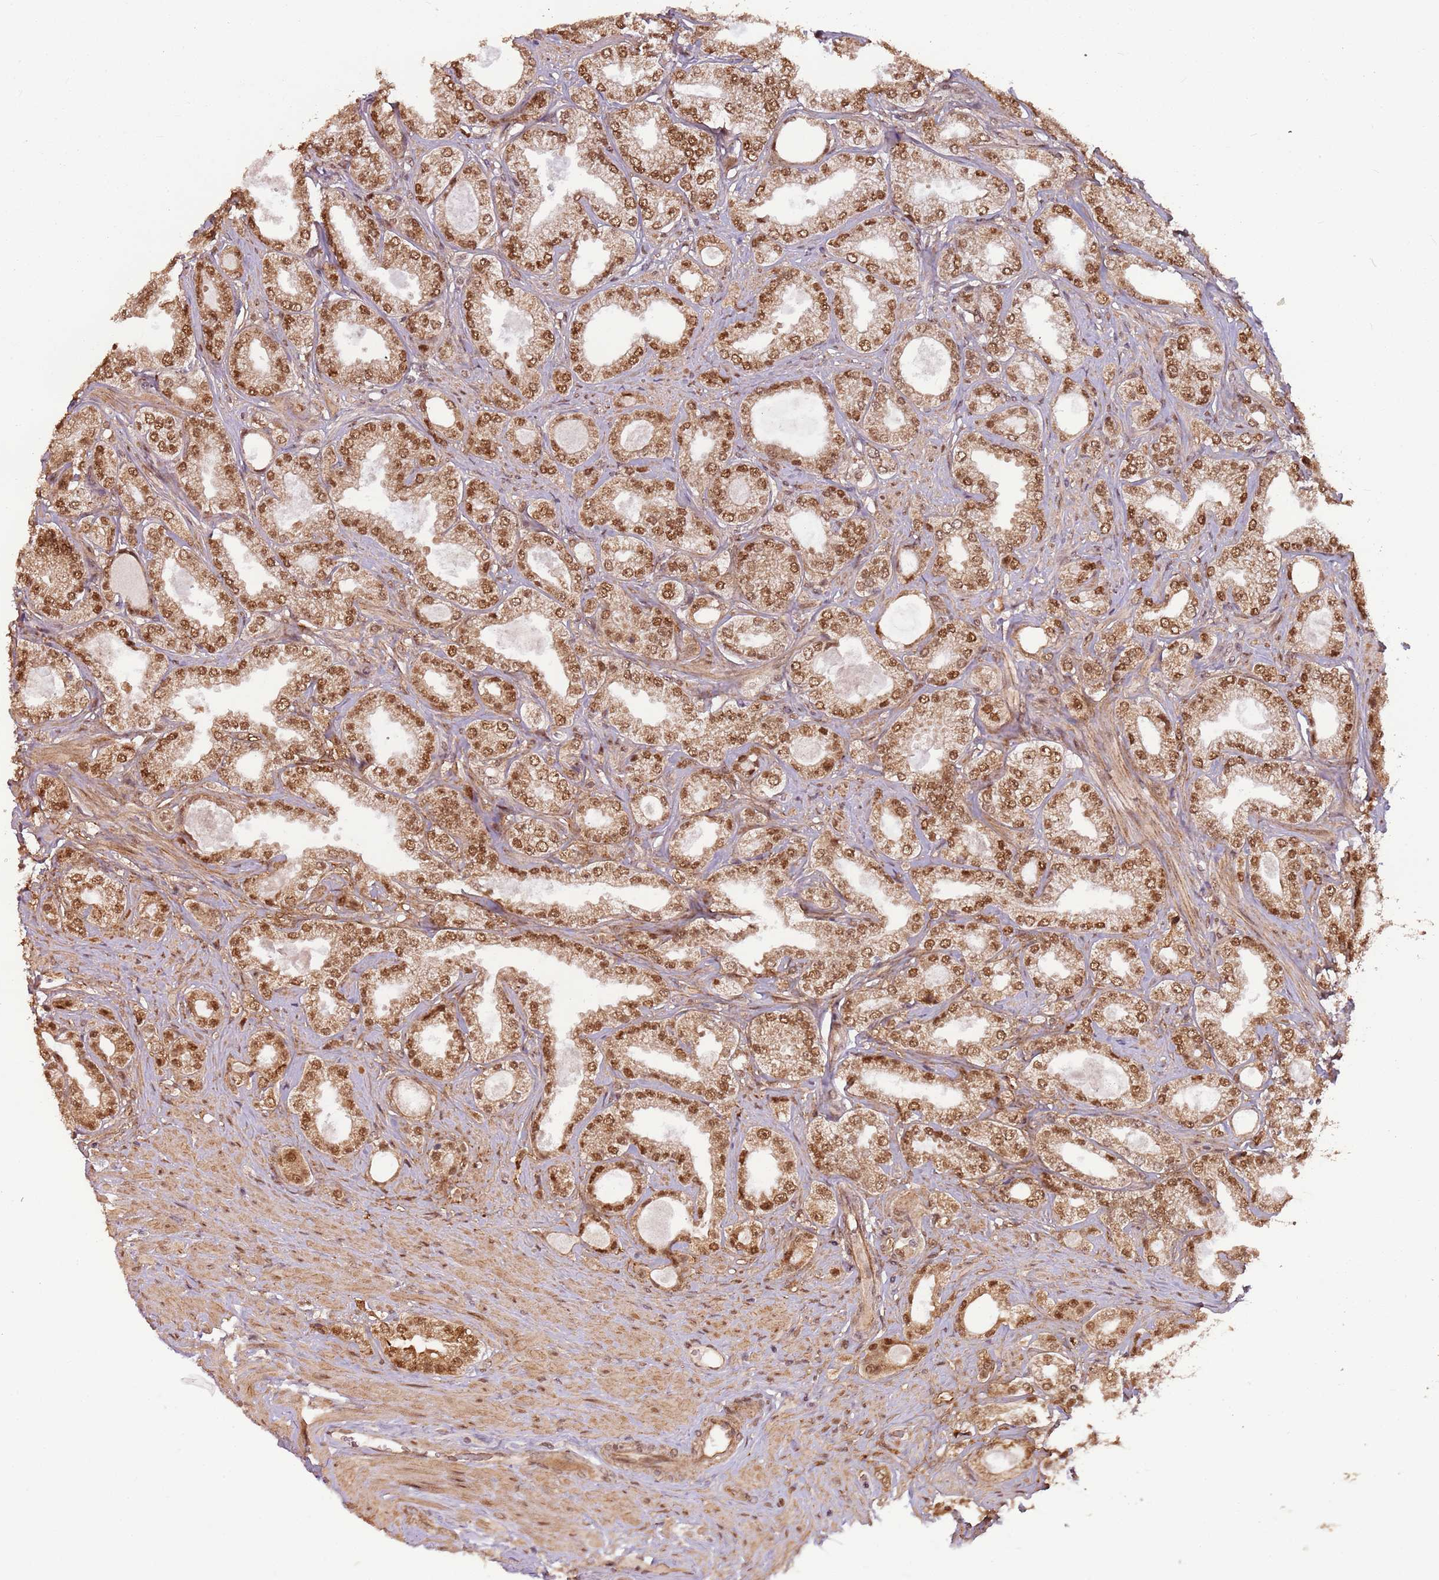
{"staining": {"intensity": "moderate", "quantity": ">75%", "location": "nuclear"}, "tissue": "prostate cancer", "cell_type": "Tumor cells", "image_type": "cancer", "snomed": [{"axis": "morphology", "description": "Adenocarcinoma, Low grade"}, {"axis": "topography", "description": "Prostate"}], "caption": "A medium amount of moderate nuclear positivity is present in about >75% of tumor cells in prostate cancer (low-grade adenocarcinoma) tissue.", "gene": "POLR3H", "patient": {"sex": "male", "age": 63}}